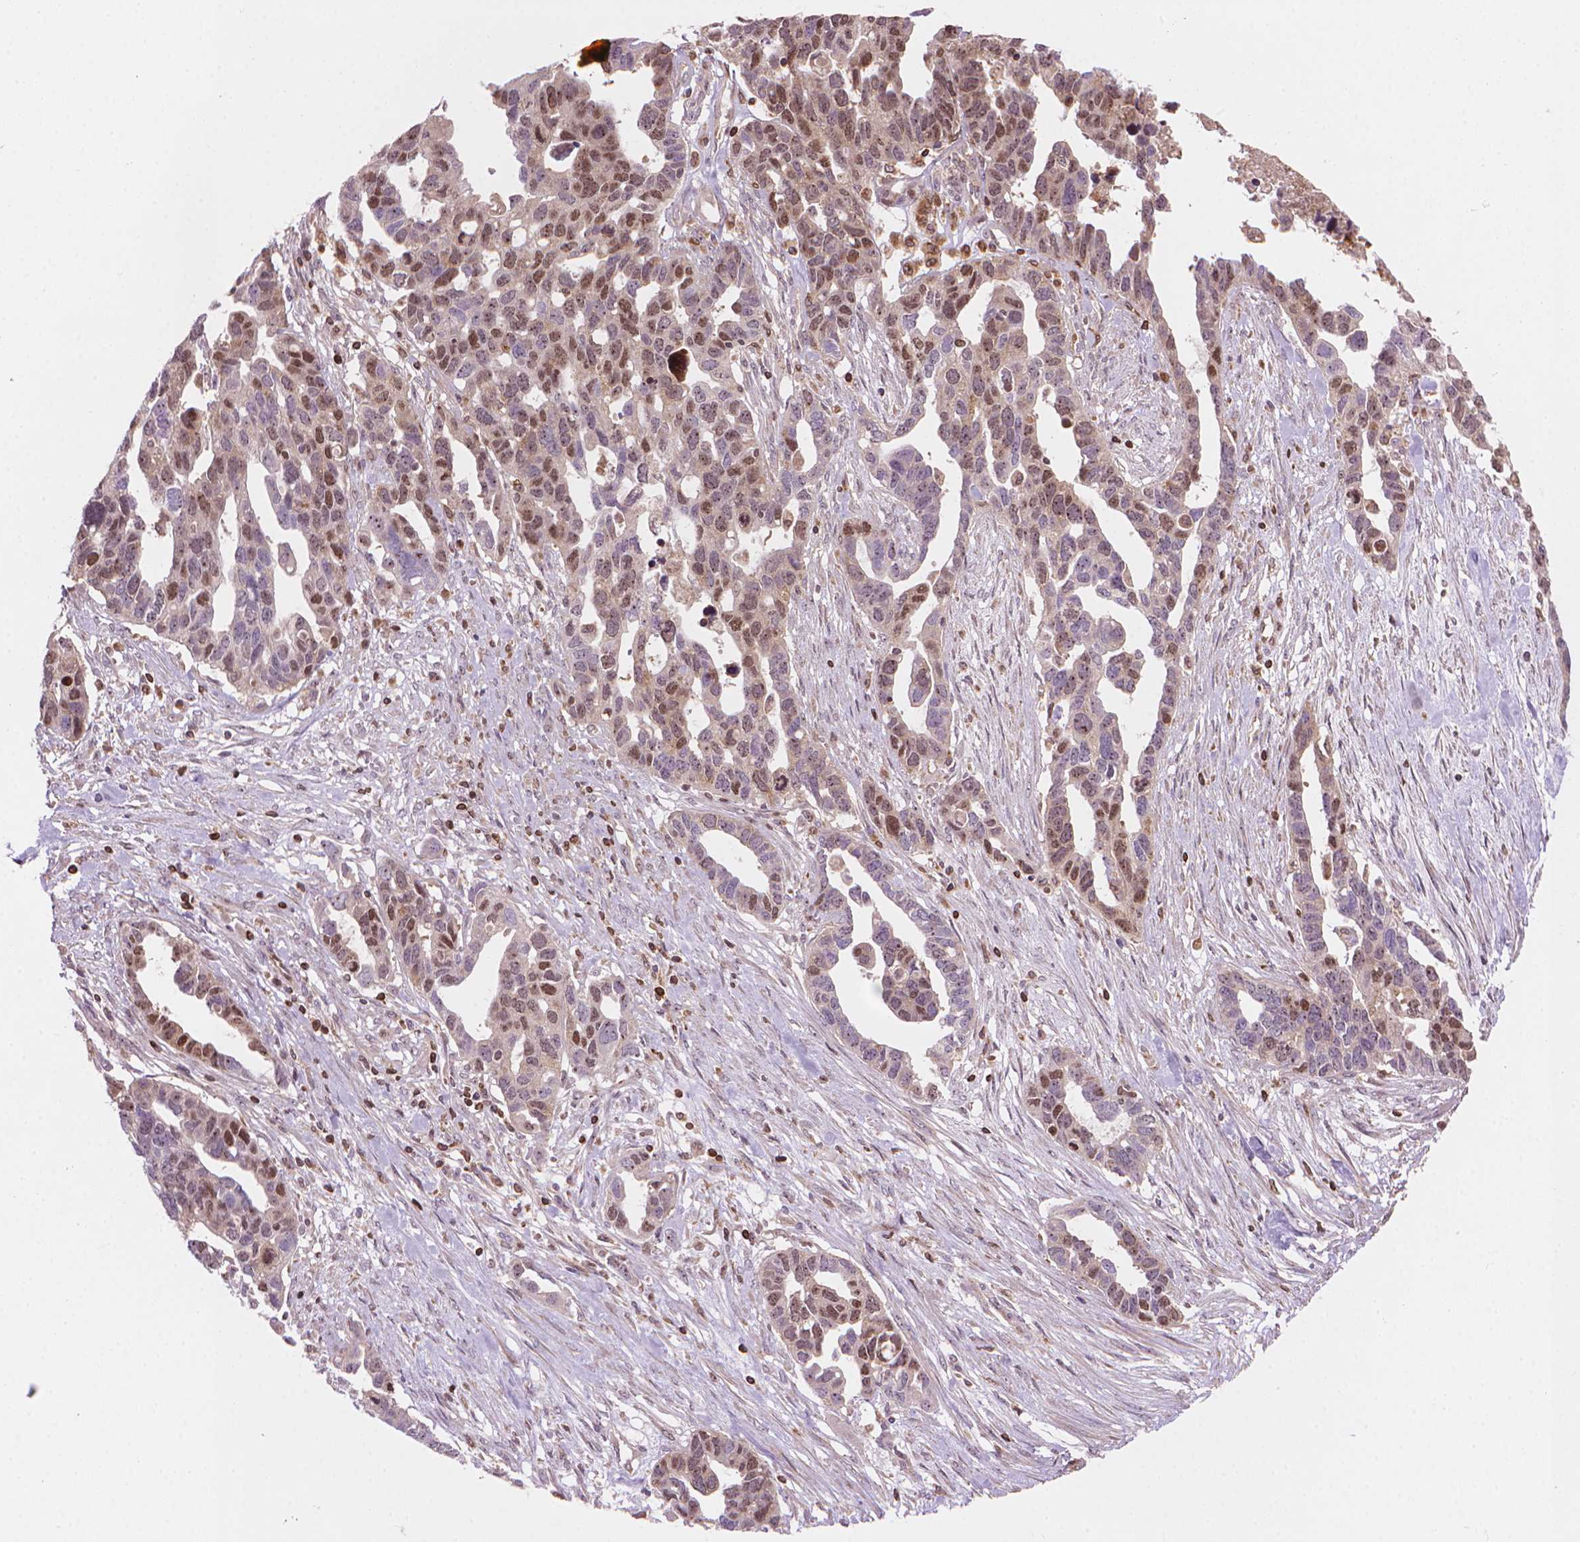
{"staining": {"intensity": "moderate", "quantity": "25%-75%", "location": "nuclear"}, "tissue": "ovarian cancer", "cell_type": "Tumor cells", "image_type": "cancer", "snomed": [{"axis": "morphology", "description": "Cystadenocarcinoma, serous, NOS"}, {"axis": "topography", "description": "Ovary"}], "caption": "Ovarian cancer stained with a brown dye reveals moderate nuclear positive staining in about 25%-75% of tumor cells.", "gene": "SMC2", "patient": {"sex": "female", "age": 54}}